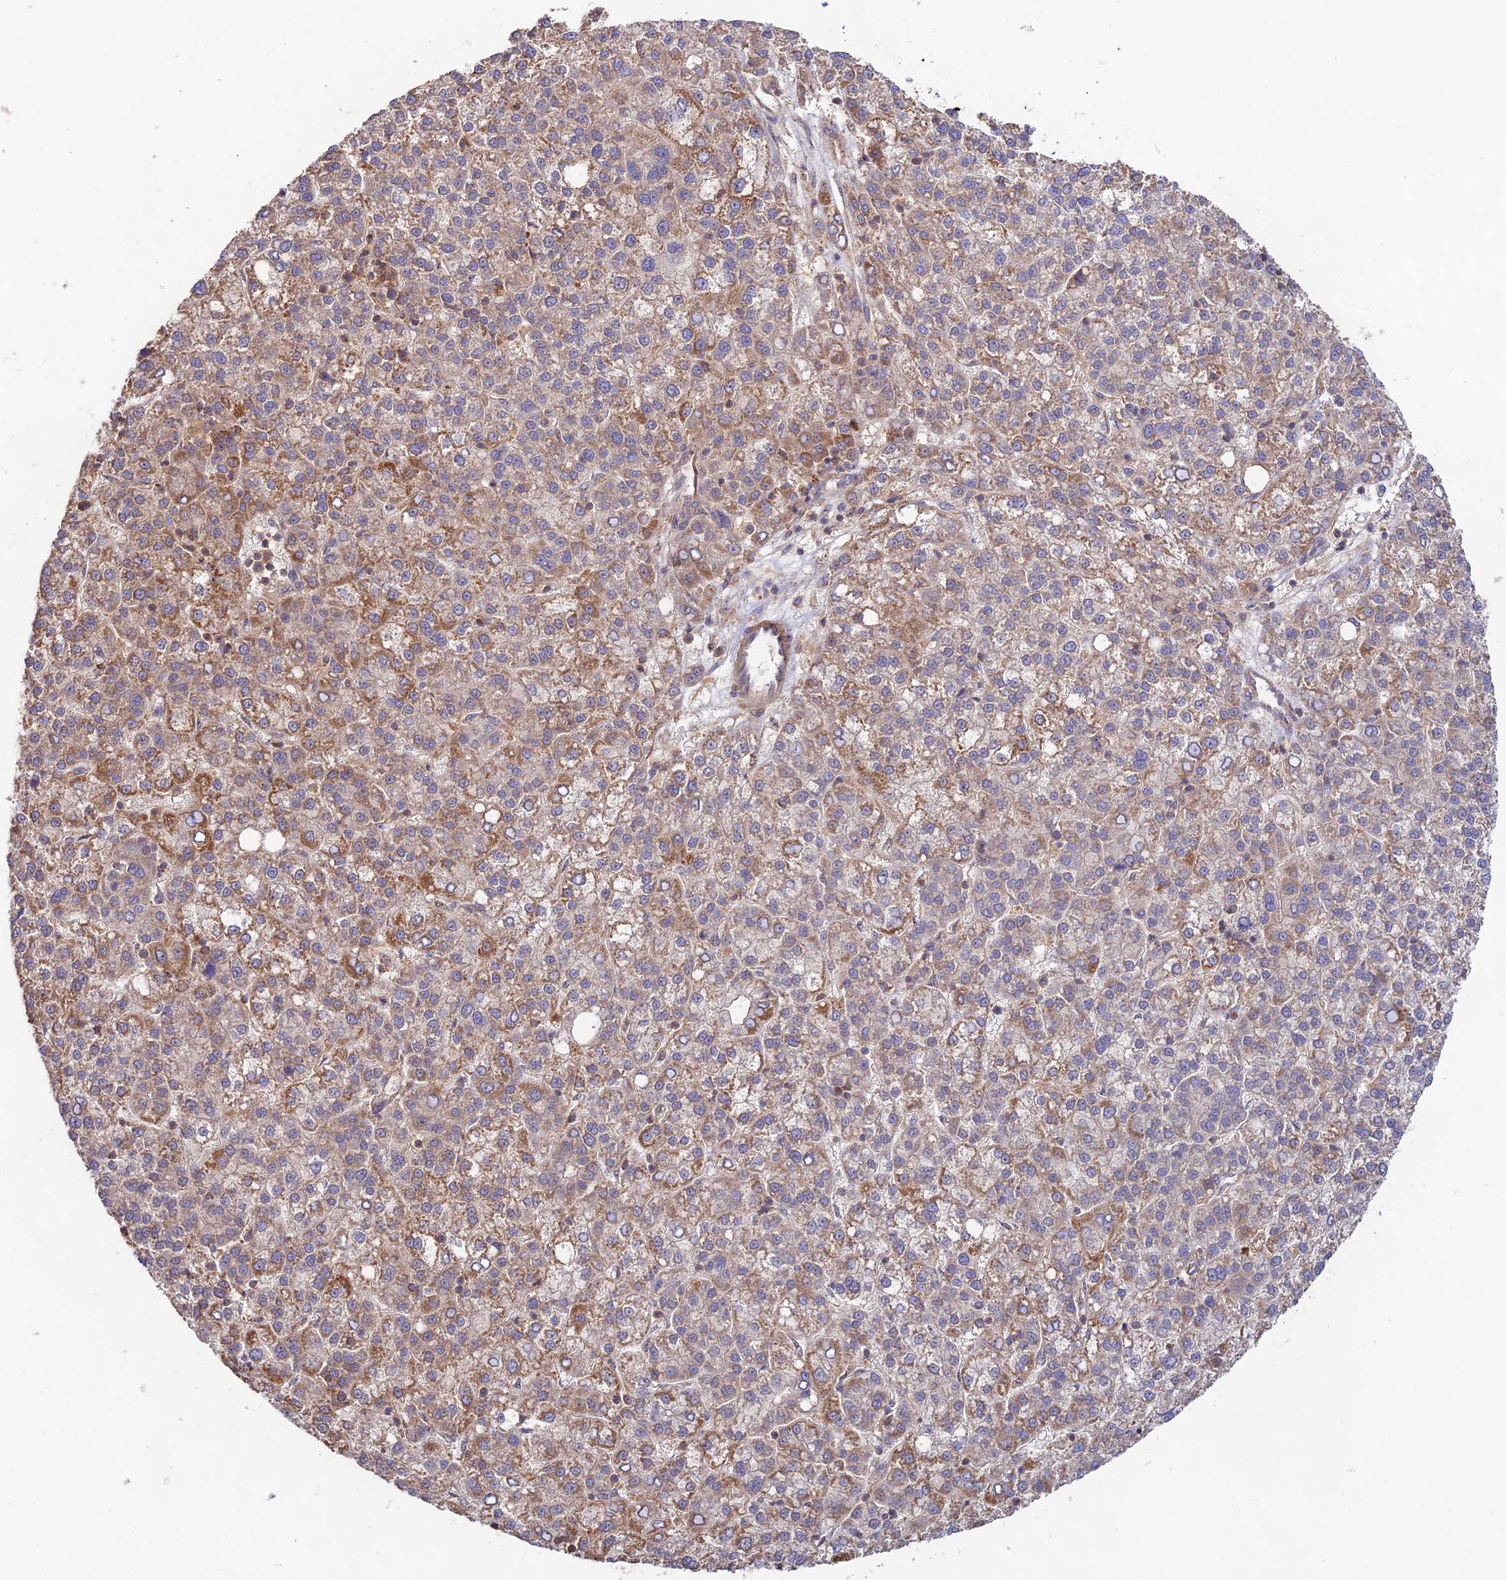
{"staining": {"intensity": "moderate", "quantity": "25%-75%", "location": "cytoplasmic/membranous"}, "tissue": "liver cancer", "cell_type": "Tumor cells", "image_type": "cancer", "snomed": [{"axis": "morphology", "description": "Carcinoma, Hepatocellular, NOS"}, {"axis": "topography", "description": "Liver"}], "caption": "Immunohistochemical staining of liver hepatocellular carcinoma reveals moderate cytoplasmic/membranous protein expression in approximately 25%-75% of tumor cells.", "gene": "CLCF1", "patient": {"sex": "female", "age": 58}}